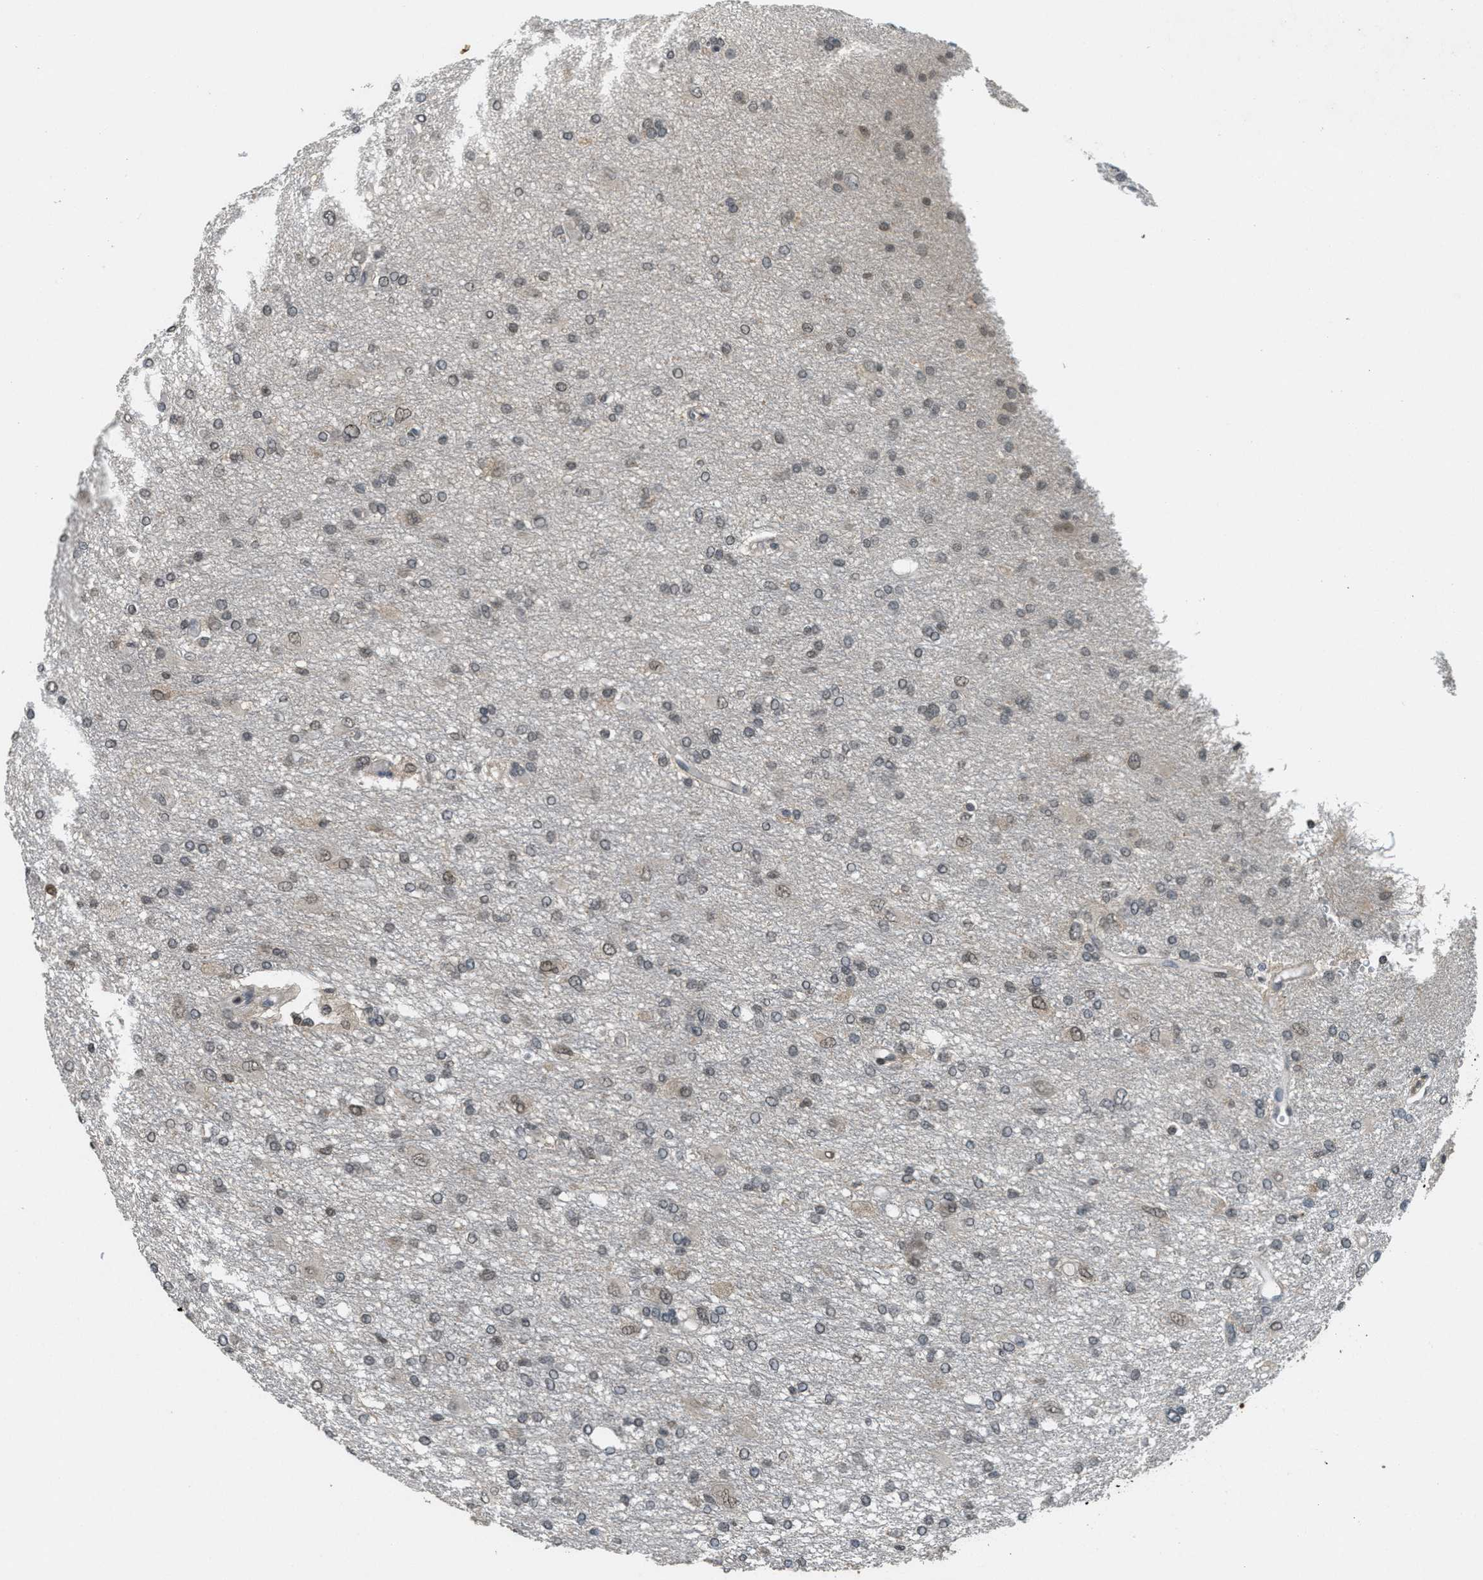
{"staining": {"intensity": "moderate", "quantity": "<25%", "location": "nuclear"}, "tissue": "glioma", "cell_type": "Tumor cells", "image_type": "cancer", "snomed": [{"axis": "morphology", "description": "Glioma, malignant, High grade"}, {"axis": "topography", "description": "Brain"}], "caption": "Glioma stained with a brown dye exhibits moderate nuclear positive staining in about <25% of tumor cells.", "gene": "DNAJB1", "patient": {"sex": "female", "age": 59}}